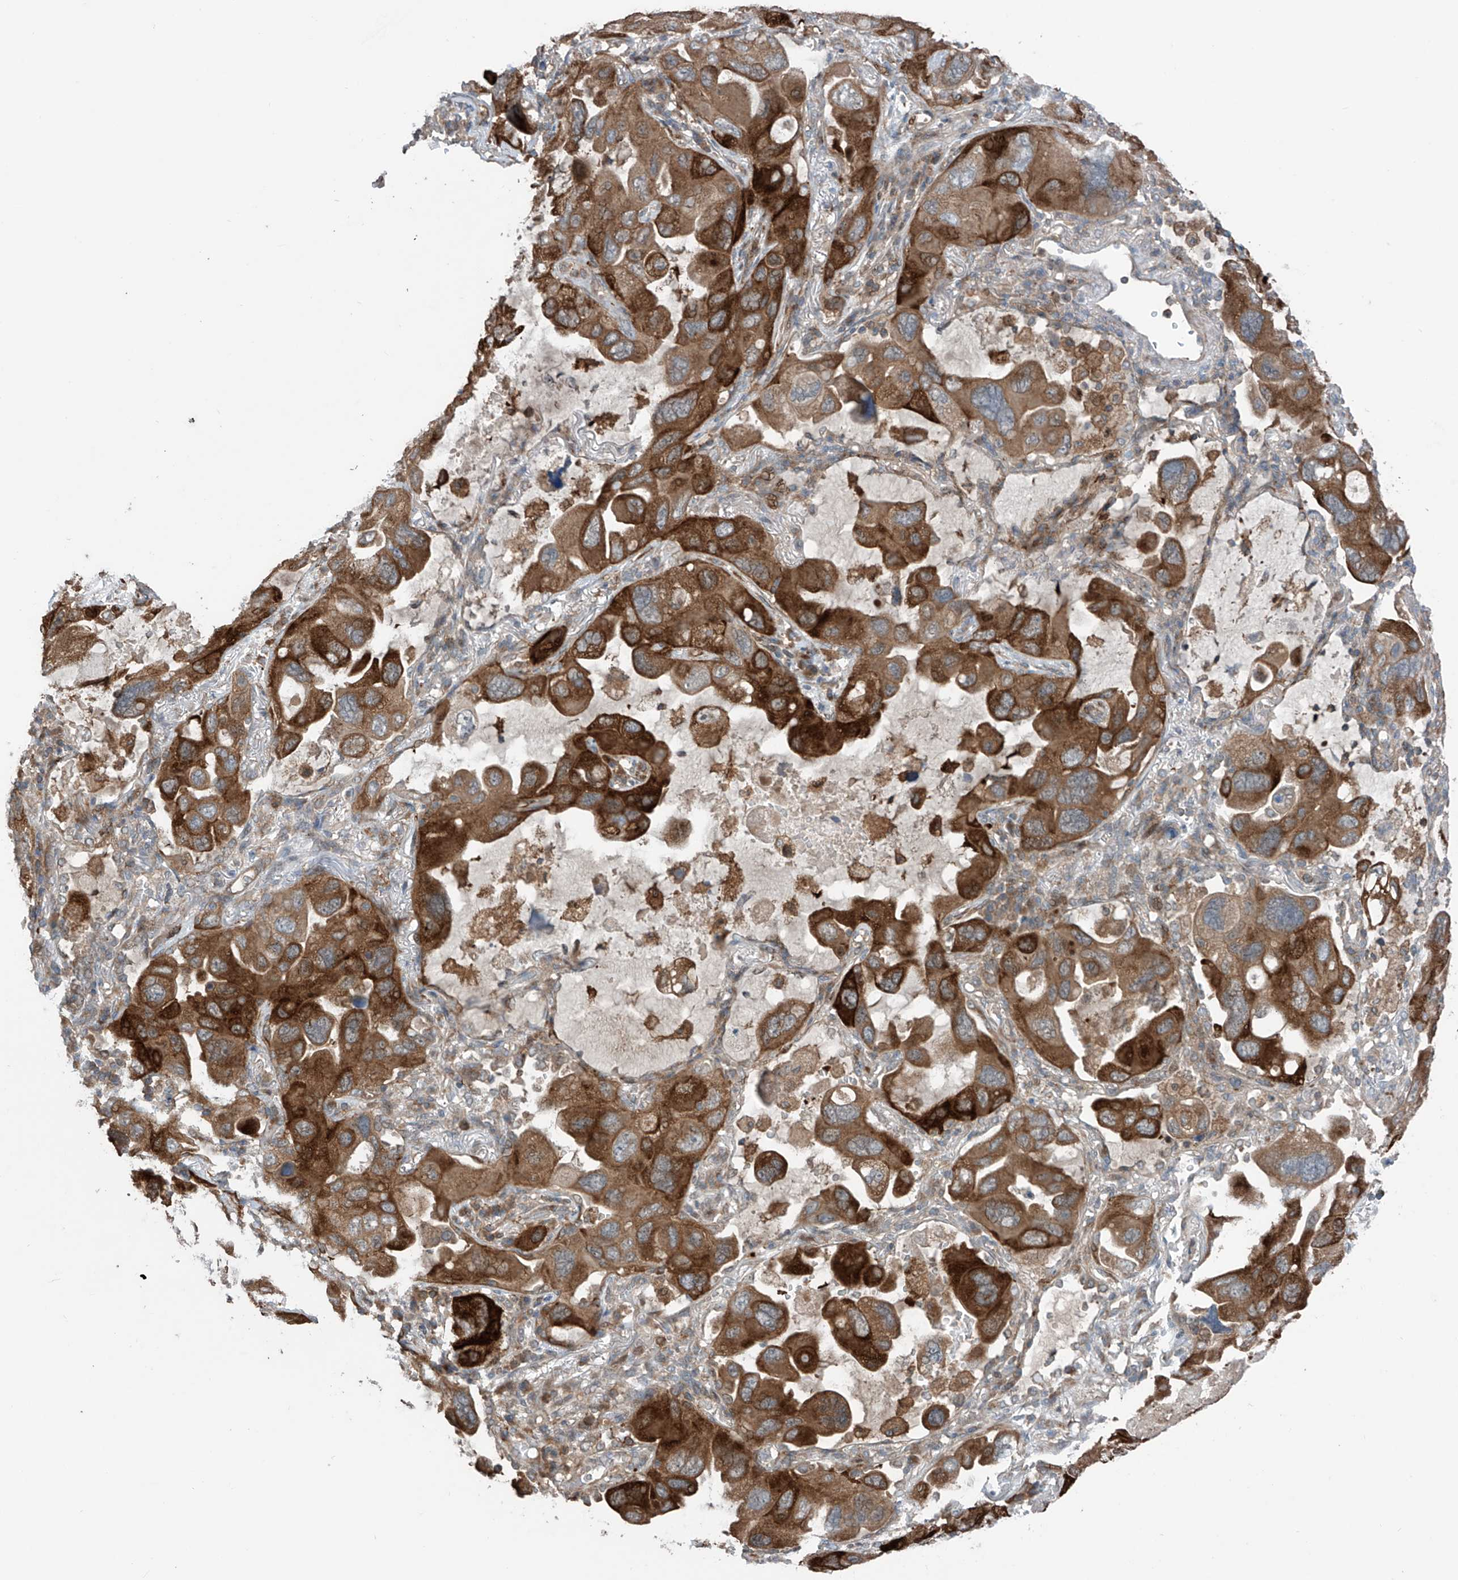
{"staining": {"intensity": "strong", "quantity": ">75%", "location": "cytoplasmic/membranous"}, "tissue": "lung cancer", "cell_type": "Tumor cells", "image_type": "cancer", "snomed": [{"axis": "morphology", "description": "Squamous cell carcinoma, NOS"}, {"axis": "topography", "description": "Lung"}], "caption": "Protein analysis of lung cancer (squamous cell carcinoma) tissue demonstrates strong cytoplasmic/membranous expression in about >75% of tumor cells.", "gene": "SAMD3", "patient": {"sex": "female", "age": 73}}